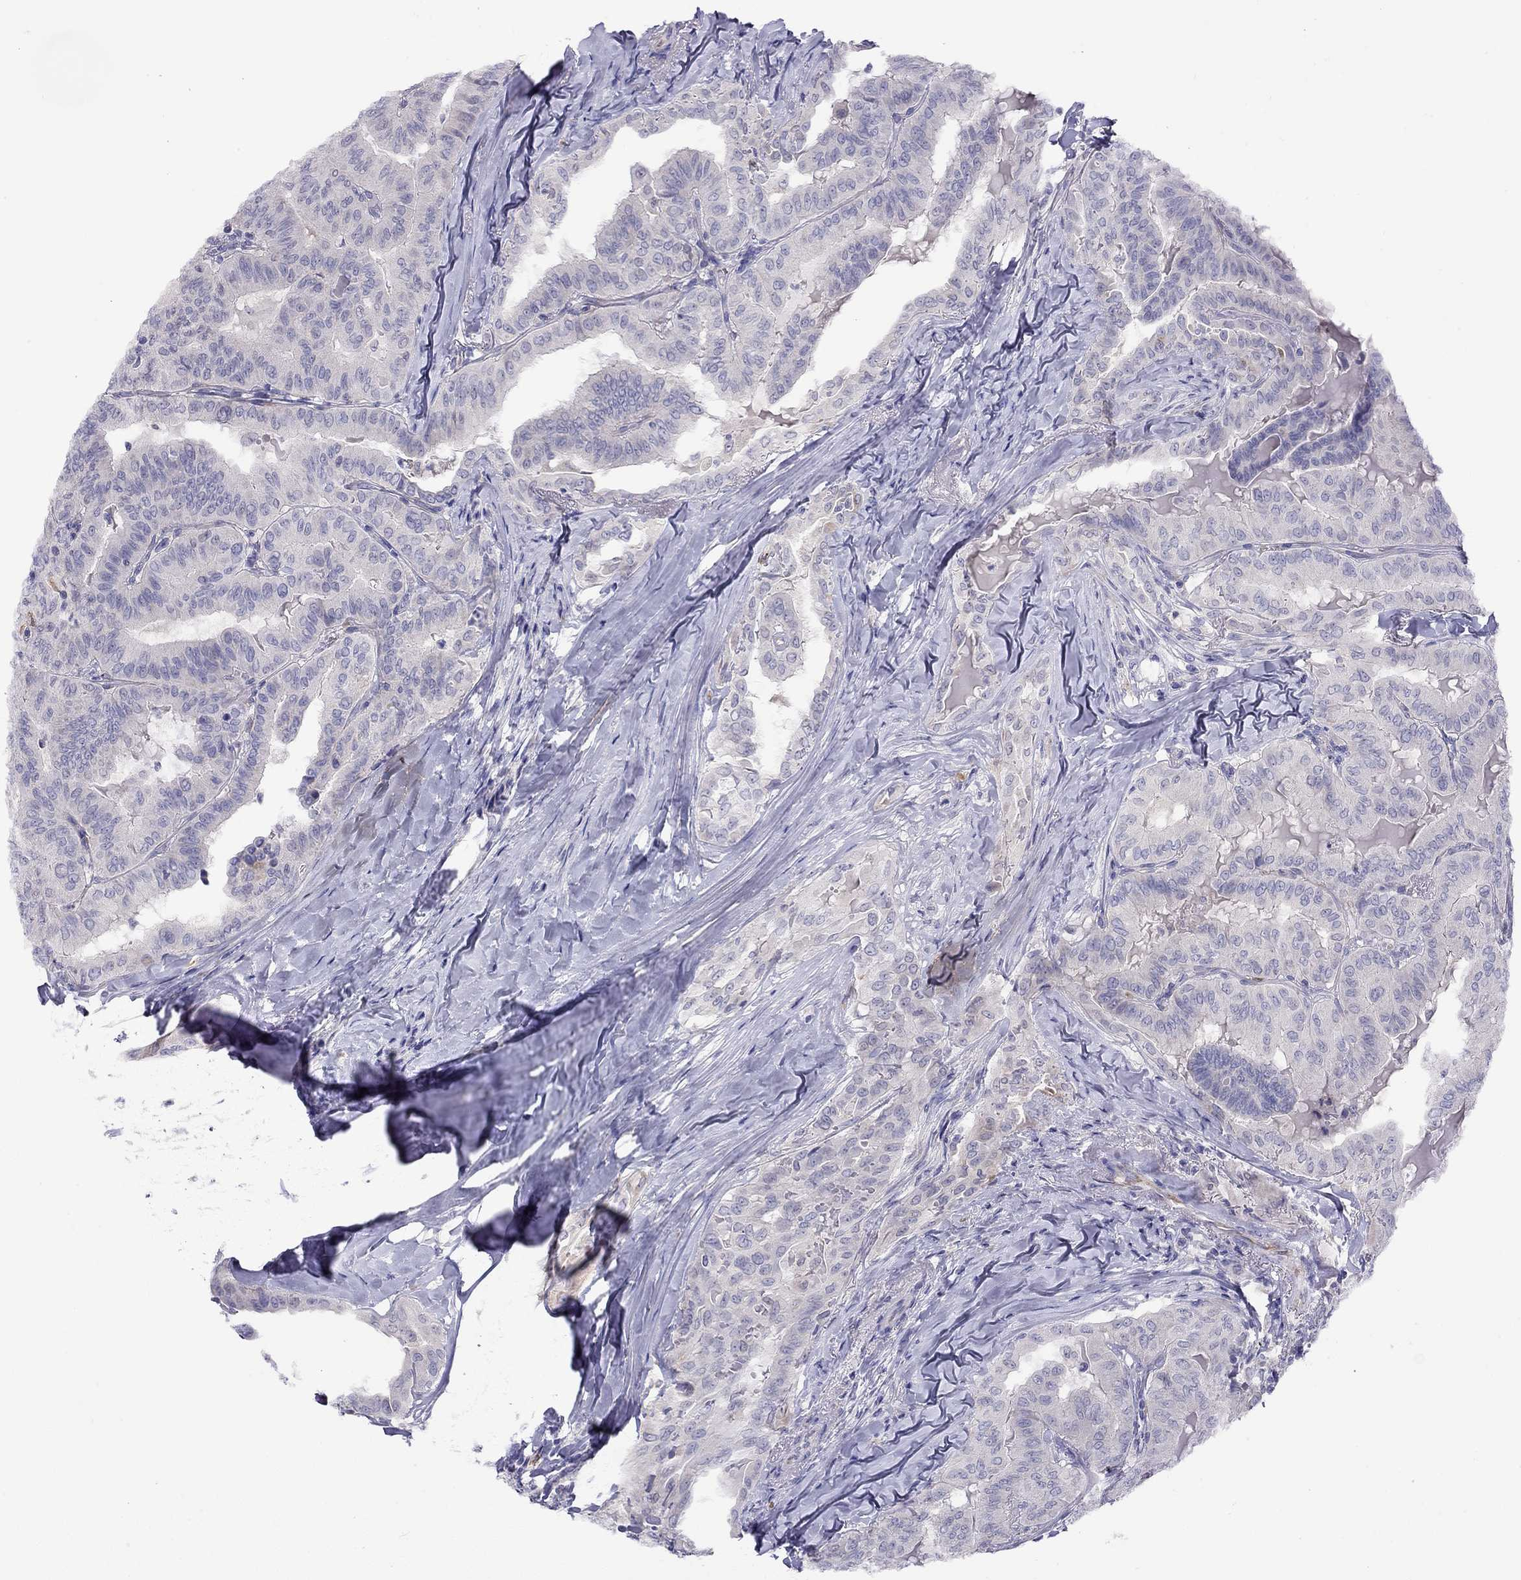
{"staining": {"intensity": "negative", "quantity": "none", "location": "none"}, "tissue": "thyroid cancer", "cell_type": "Tumor cells", "image_type": "cancer", "snomed": [{"axis": "morphology", "description": "Papillary adenocarcinoma, NOS"}, {"axis": "topography", "description": "Thyroid gland"}], "caption": "The photomicrograph demonstrates no significant positivity in tumor cells of thyroid papillary adenocarcinoma.", "gene": "CPNE4", "patient": {"sex": "female", "age": 68}}